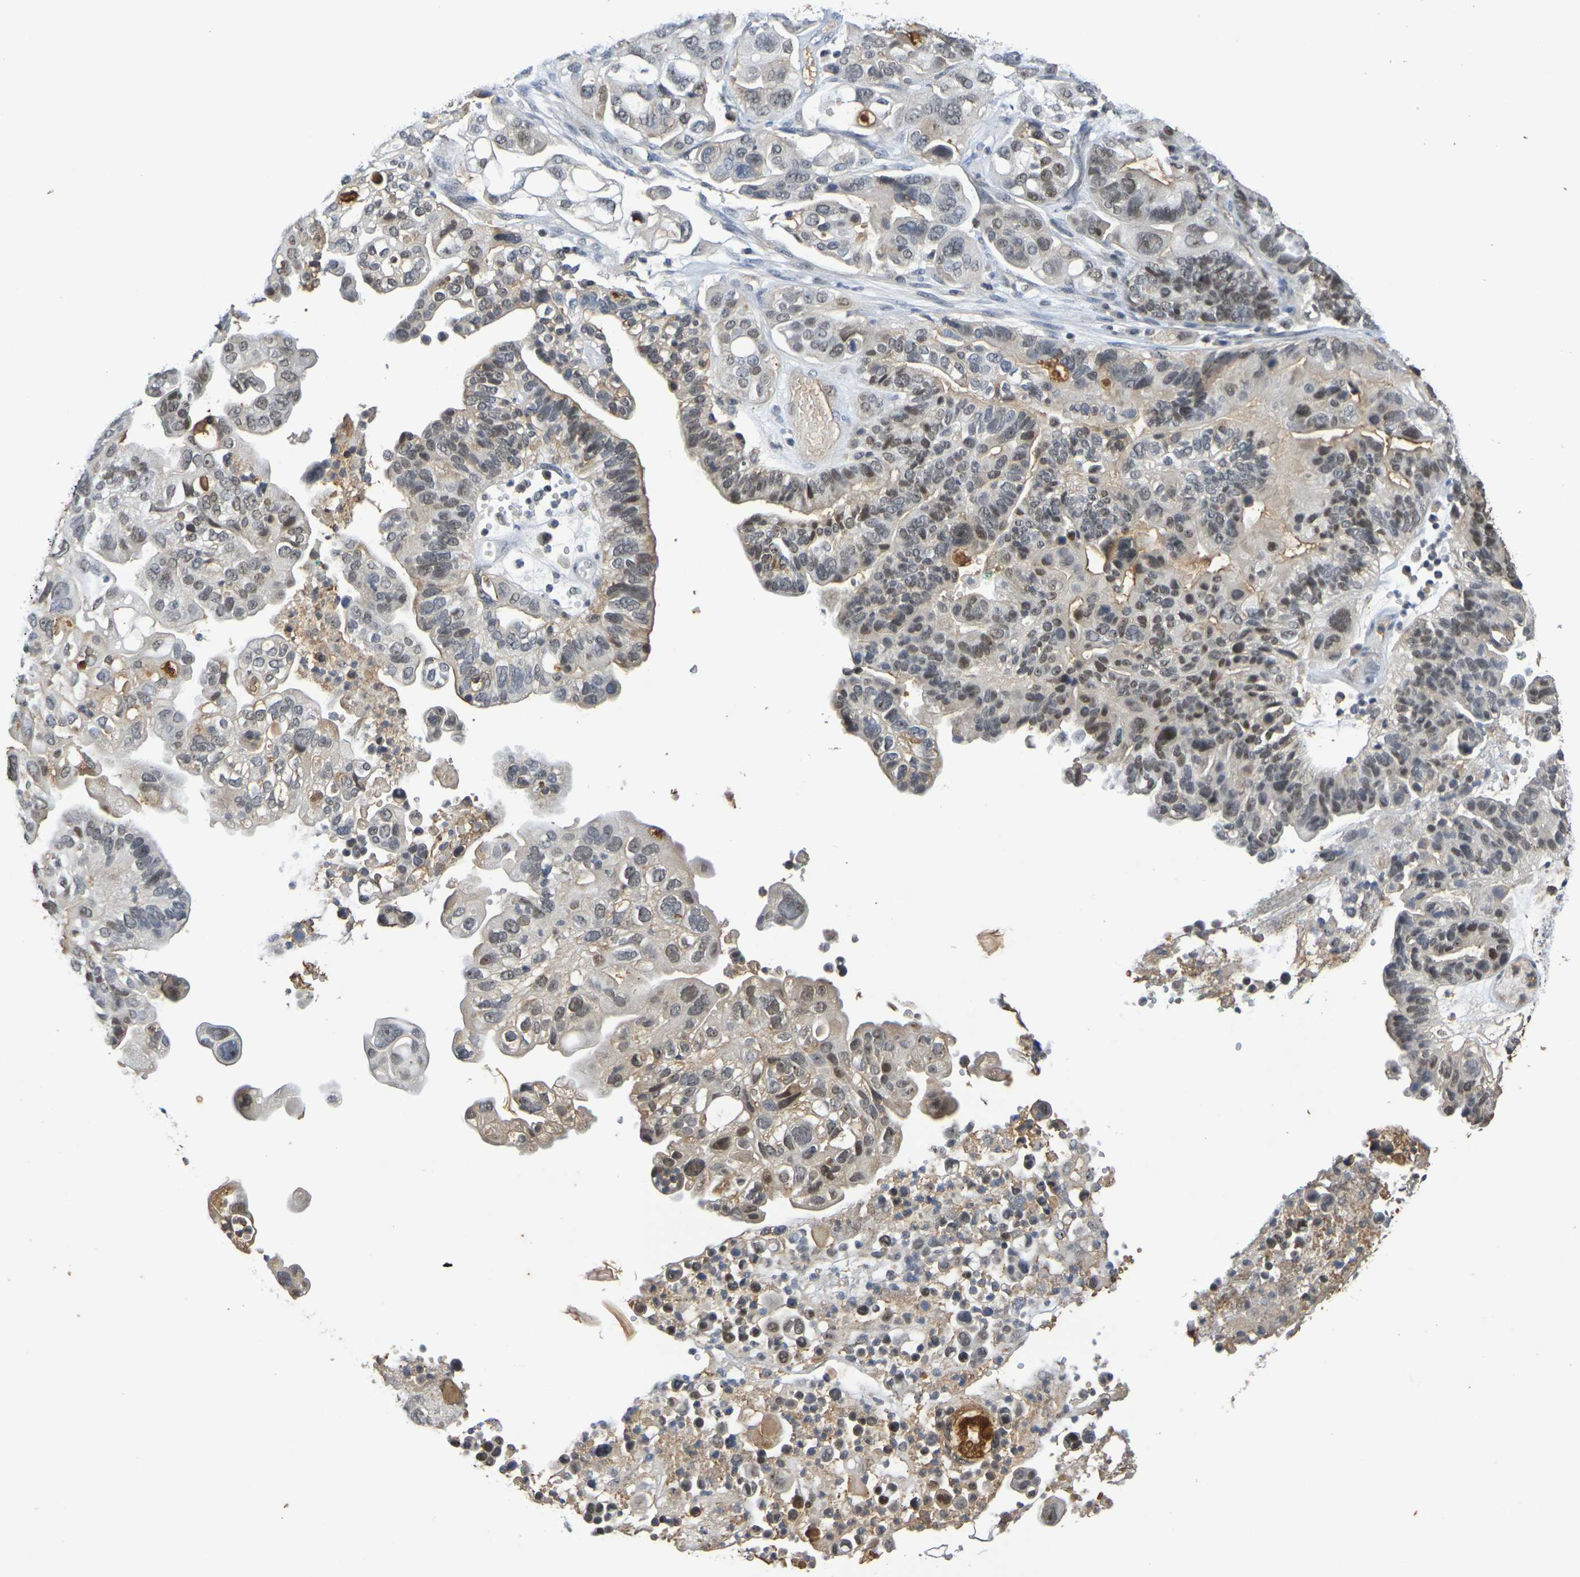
{"staining": {"intensity": "moderate", "quantity": ">75%", "location": "nuclear"}, "tissue": "ovarian cancer", "cell_type": "Tumor cells", "image_type": "cancer", "snomed": [{"axis": "morphology", "description": "Cystadenocarcinoma, serous, NOS"}, {"axis": "topography", "description": "Ovary"}], "caption": "Immunohistochemical staining of ovarian cancer reveals medium levels of moderate nuclear protein staining in approximately >75% of tumor cells. The staining was performed using DAB, with brown indicating positive protein expression. Nuclei are stained blue with hematoxylin.", "gene": "TERF2", "patient": {"sex": "female", "age": 56}}